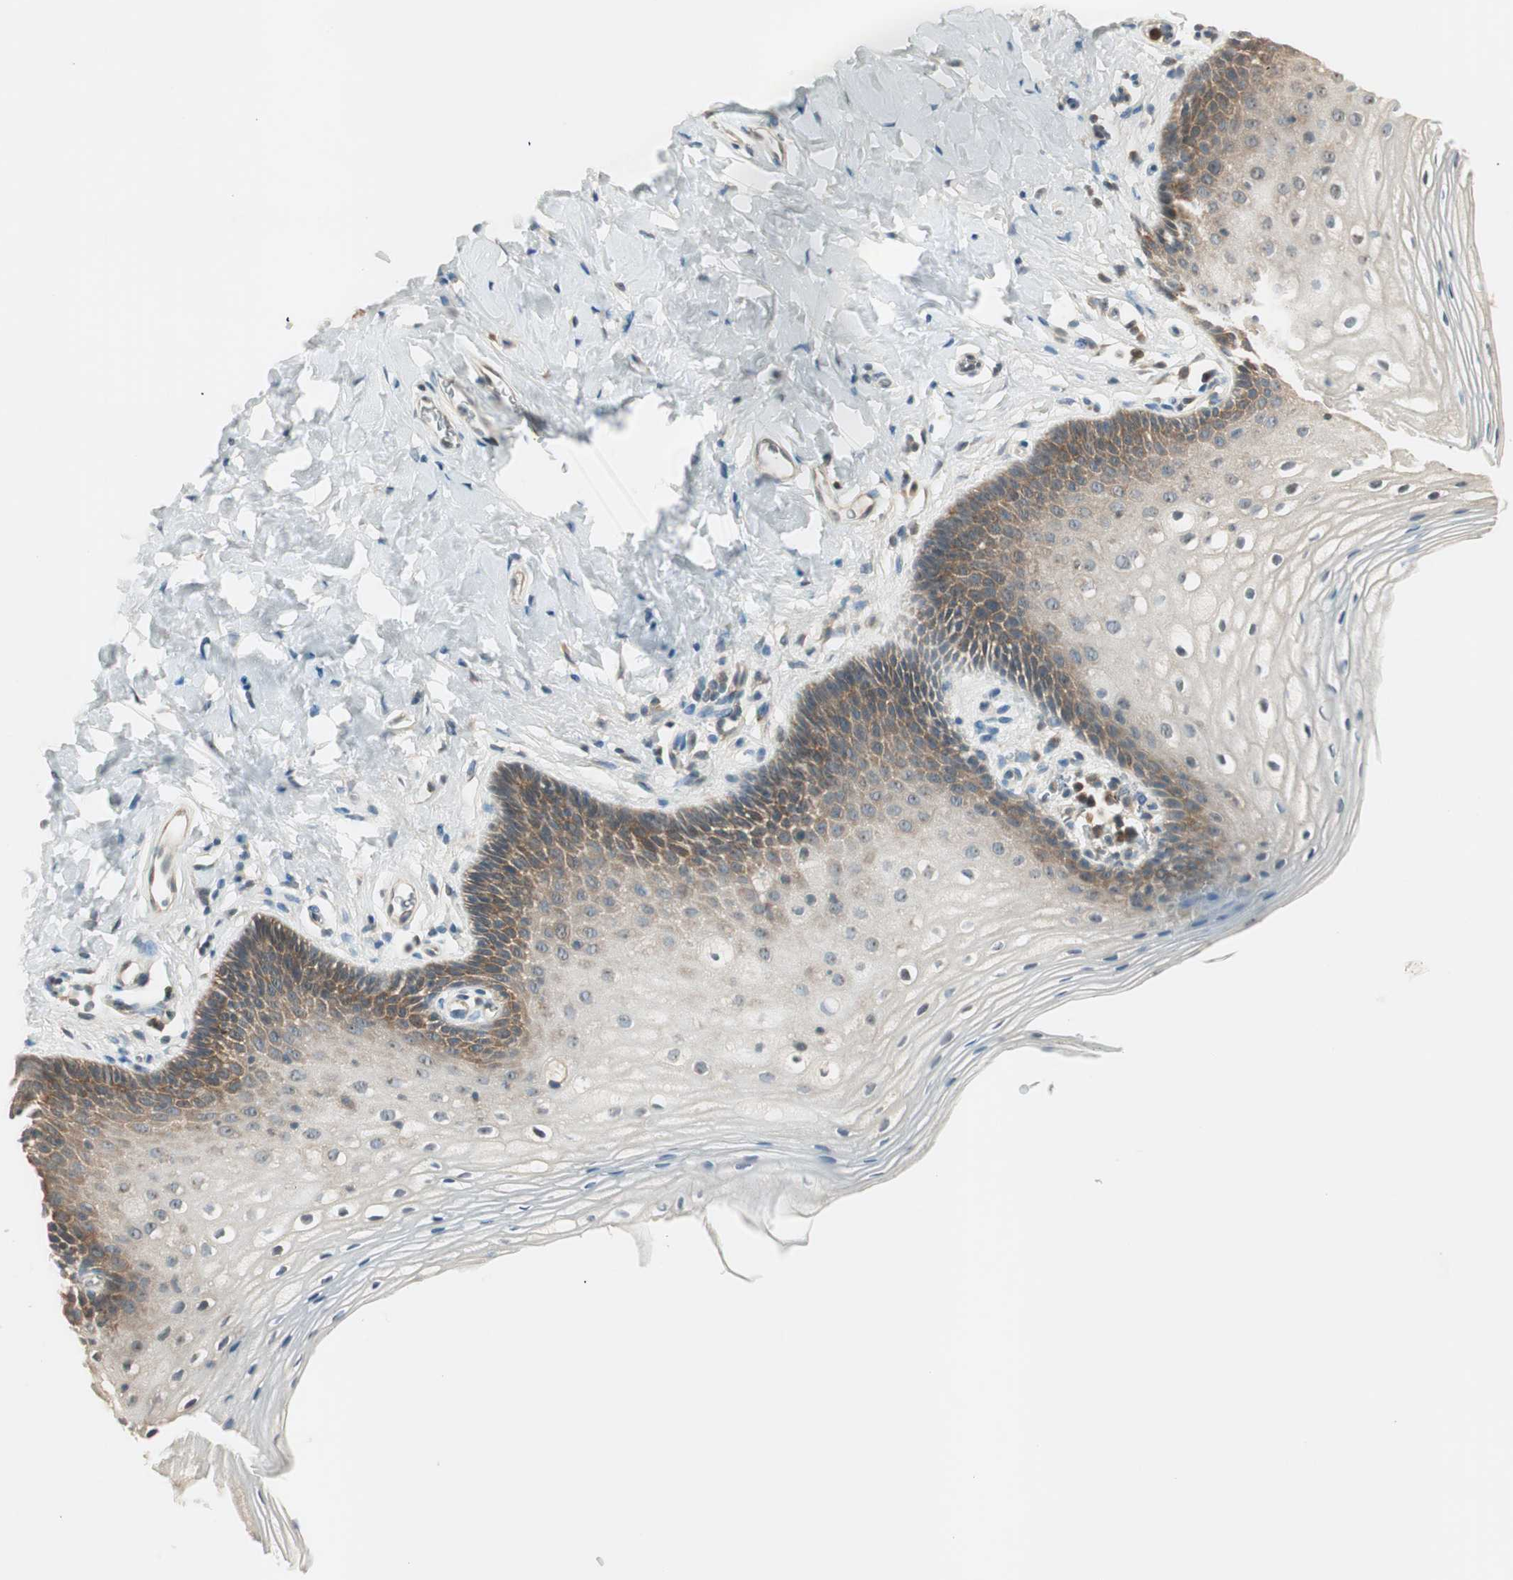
{"staining": {"intensity": "weak", "quantity": "<25%", "location": "cytoplasmic/membranous"}, "tissue": "vagina", "cell_type": "Squamous epithelial cells", "image_type": "normal", "snomed": [{"axis": "morphology", "description": "Normal tissue, NOS"}, {"axis": "topography", "description": "Vagina"}], "caption": "DAB immunohistochemical staining of unremarkable human vagina reveals no significant staining in squamous epithelial cells.", "gene": "IPO5", "patient": {"sex": "female", "age": 55}}